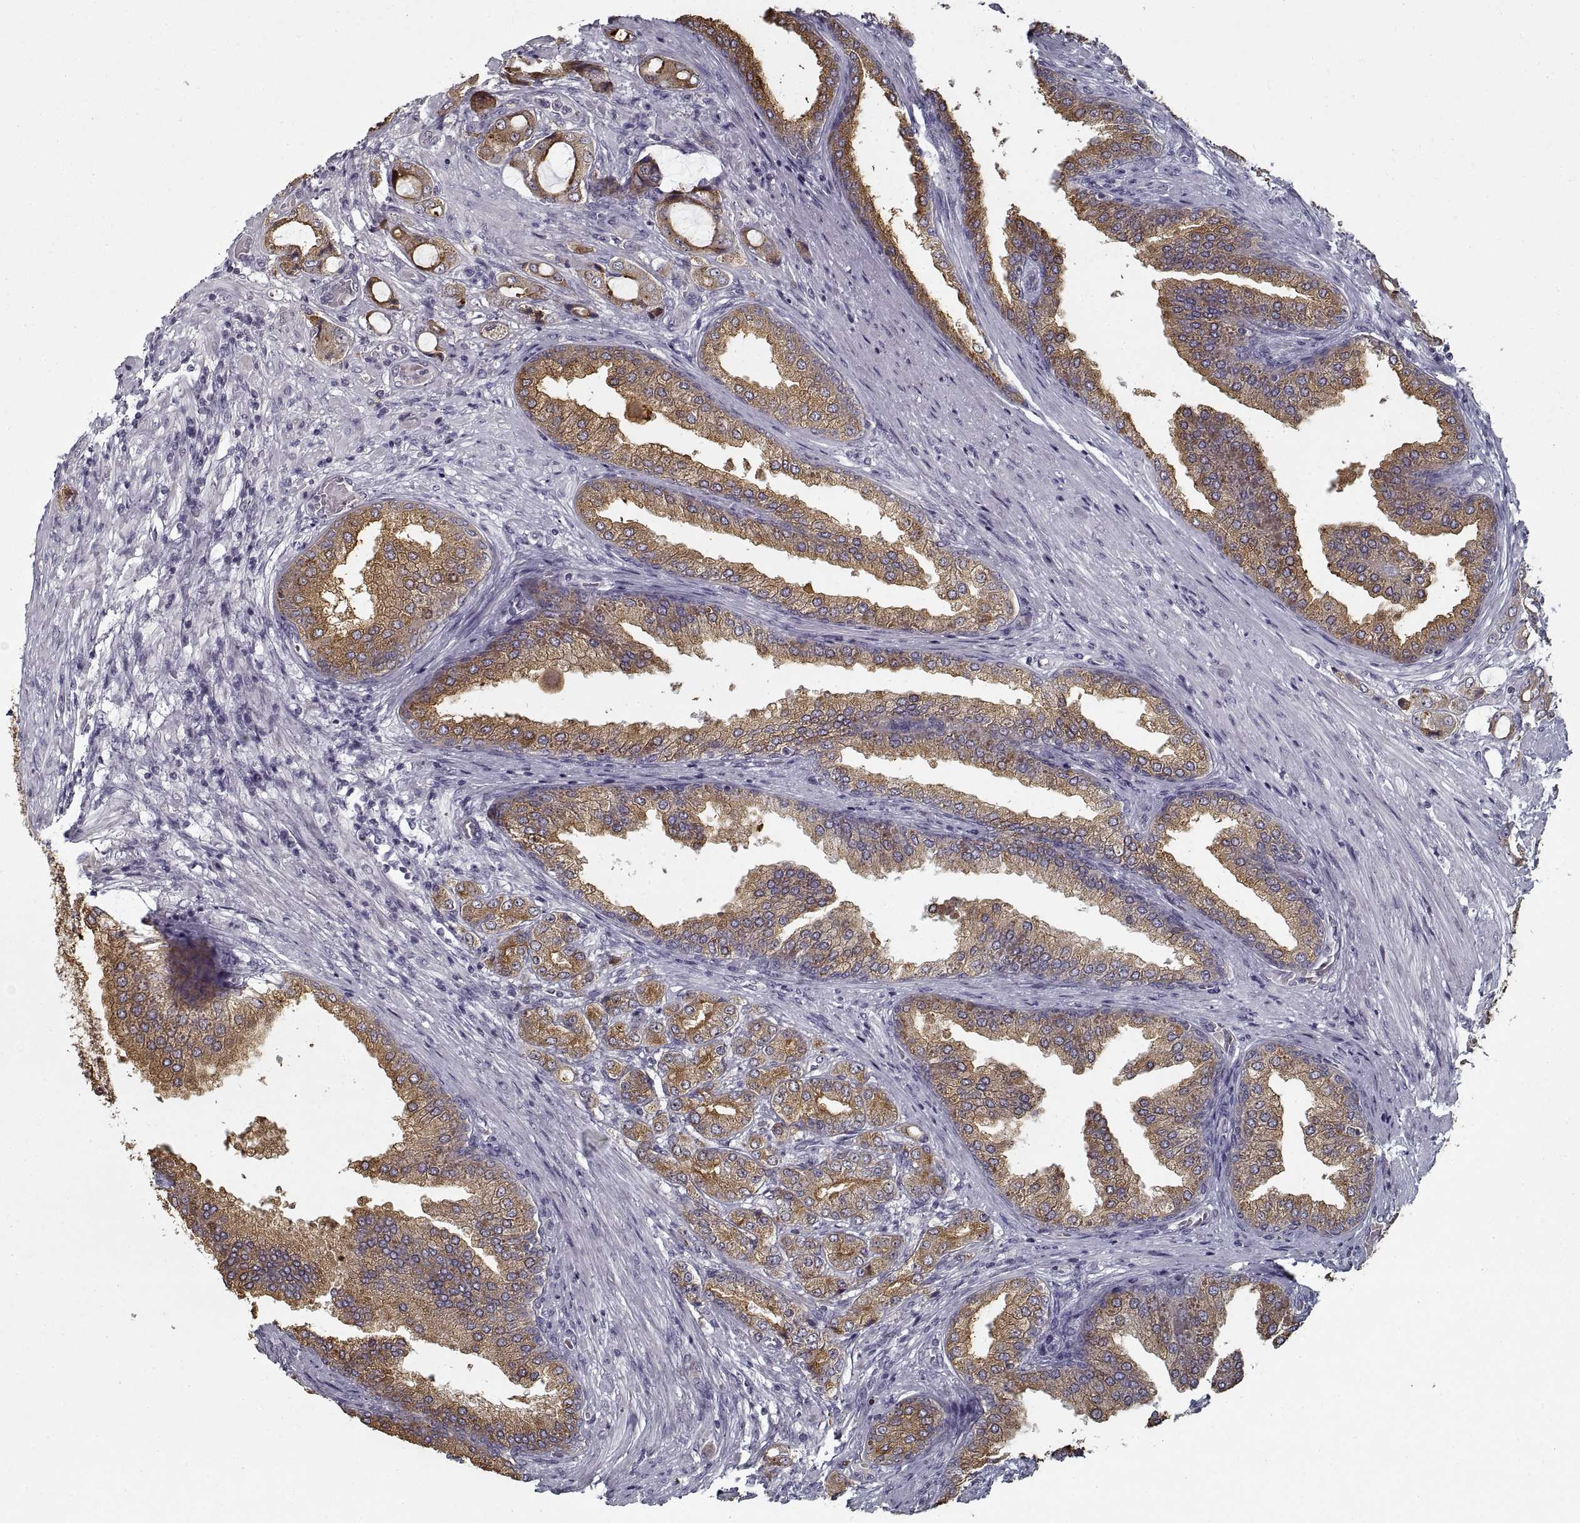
{"staining": {"intensity": "moderate", "quantity": ">75%", "location": "cytoplasmic/membranous"}, "tissue": "prostate cancer", "cell_type": "Tumor cells", "image_type": "cancer", "snomed": [{"axis": "morphology", "description": "Adenocarcinoma, NOS"}, {"axis": "topography", "description": "Prostate"}], "caption": "A brown stain labels moderate cytoplasmic/membranous positivity of a protein in adenocarcinoma (prostate) tumor cells.", "gene": "GAD2", "patient": {"sex": "male", "age": 63}}